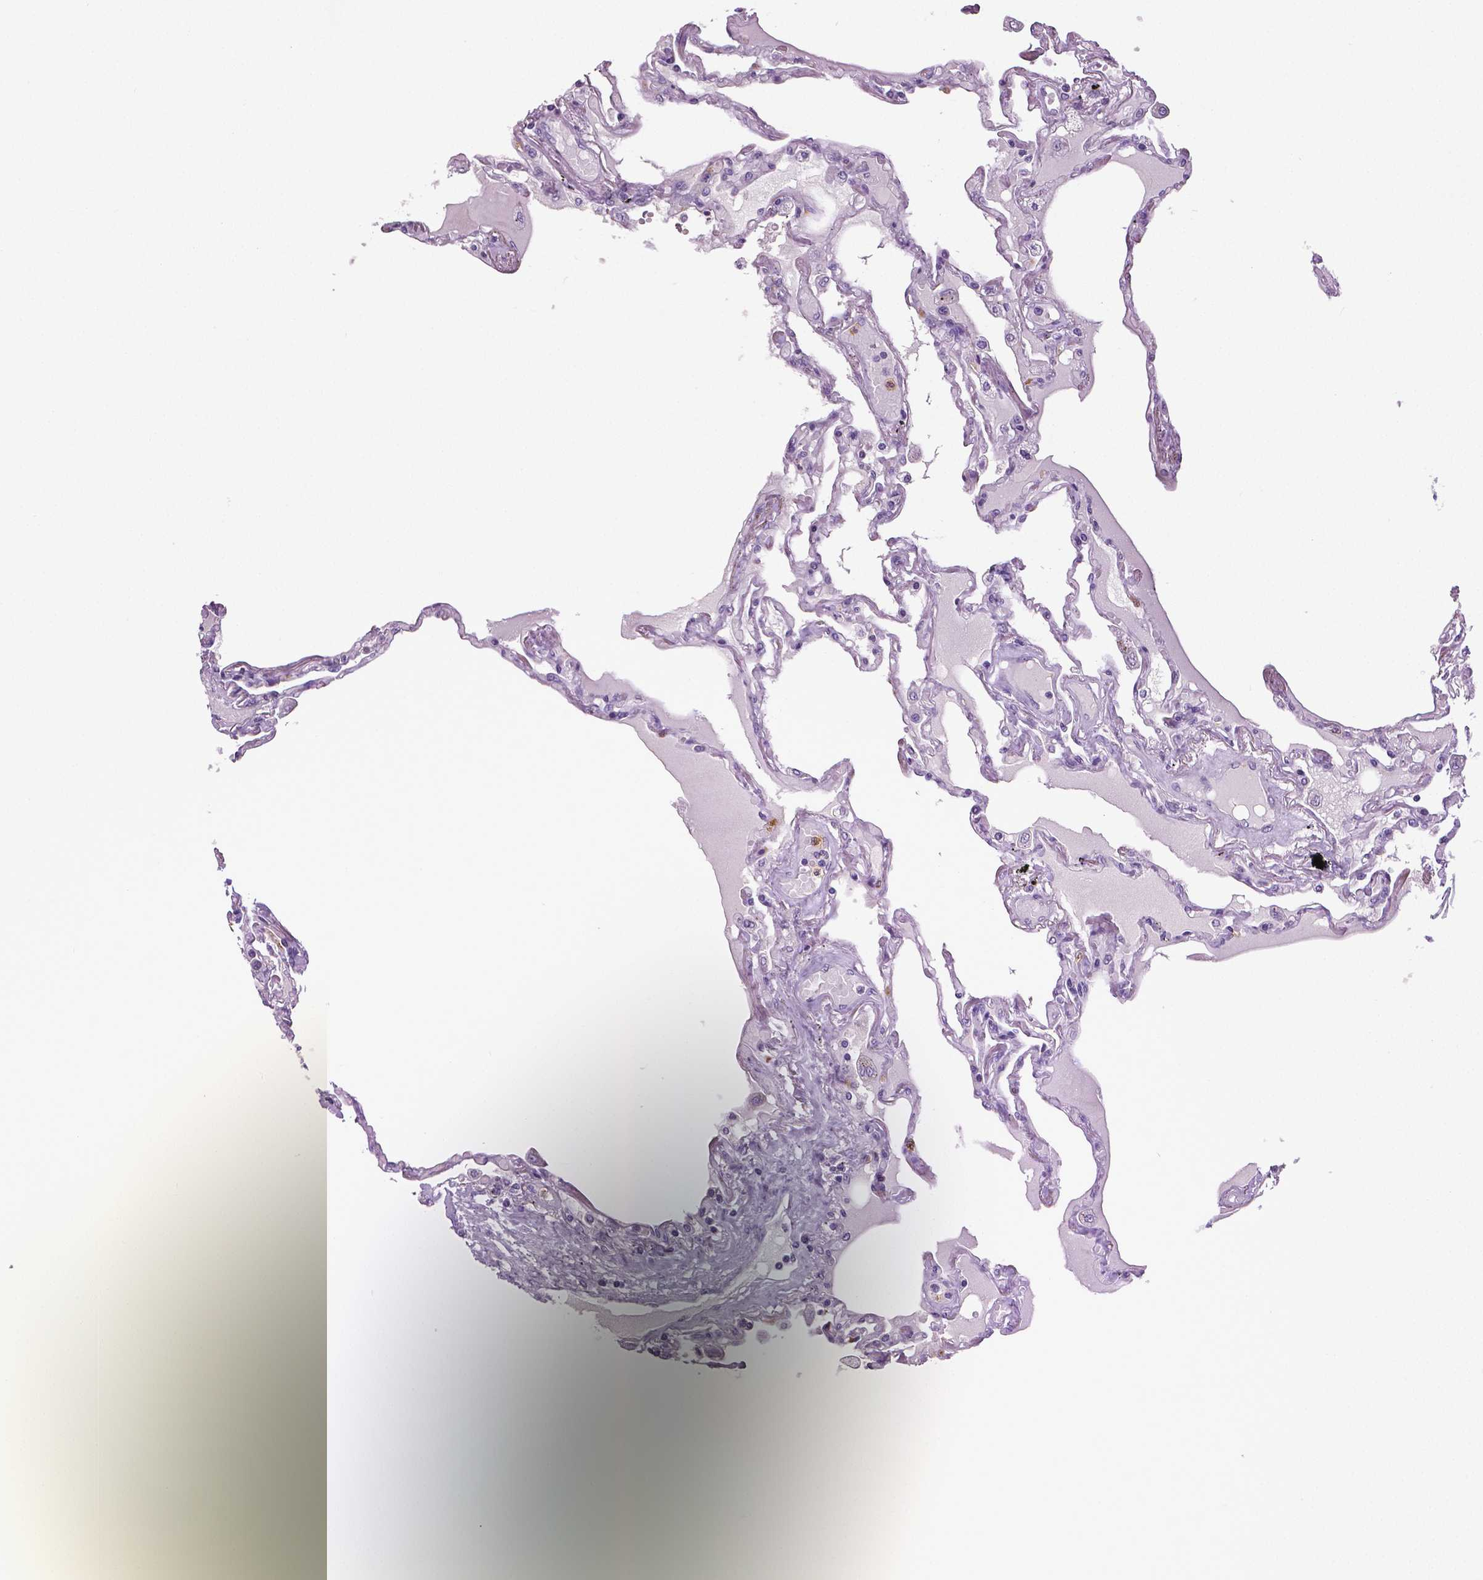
{"staining": {"intensity": "negative", "quantity": "none", "location": "none"}, "tissue": "lung", "cell_type": "Alveolar cells", "image_type": "normal", "snomed": [{"axis": "morphology", "description": "Normal tissue, NOS"}, {"axis": "morphology", "description": "Adenocarcinoma, NOS"}, {"axis": "topography", "description": "Cartilage tissue"}, {"axis": "topography", "description": "Lung"}], "caption": "IHC image of normal human lung stained for a protein (brown), which shows no expression in alveolar cells.", "gene": "PTPN5", "patient": {"sex": "female", "age": 67}}